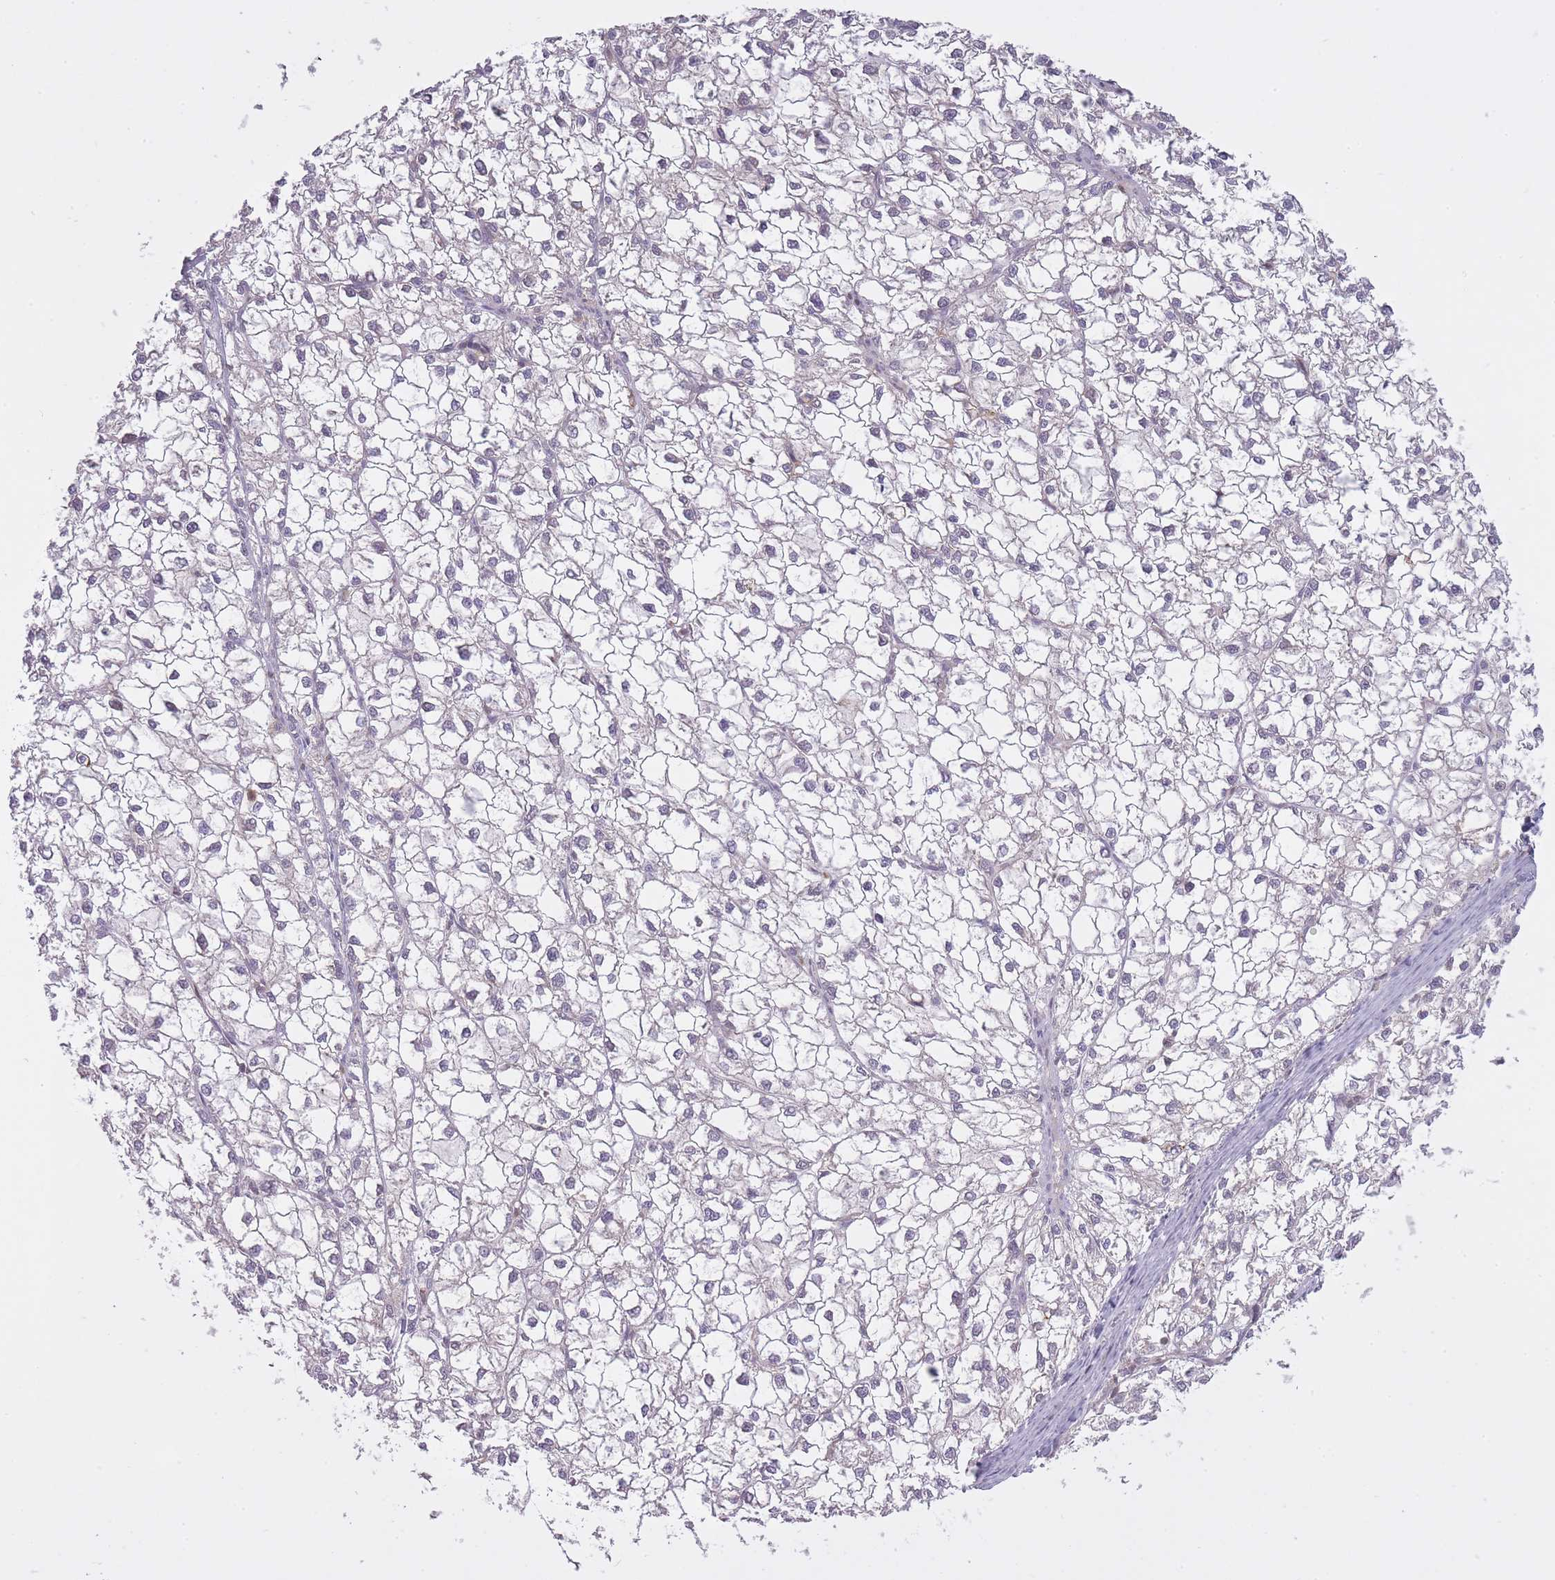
{"staining": {"intensity": "negative", "quantity": "none", "location": "none"}, "tissue": "liver cancer", "cell_type": "Tumor cells", "image_type": "cancer", "snomed": [{"axis": "morphology", "description": "Carcinoma, Hepatocellular, NOS"}, {"axis": "topography", "description": "Liver"}], "caption": "Human hepatocellular carcinoma (liver) stained for a protein using immunohistochemistry exhibits no expression in tumor cells.", "gene": "CXorf38", "patient": {"sex": "female", "age": 43}}